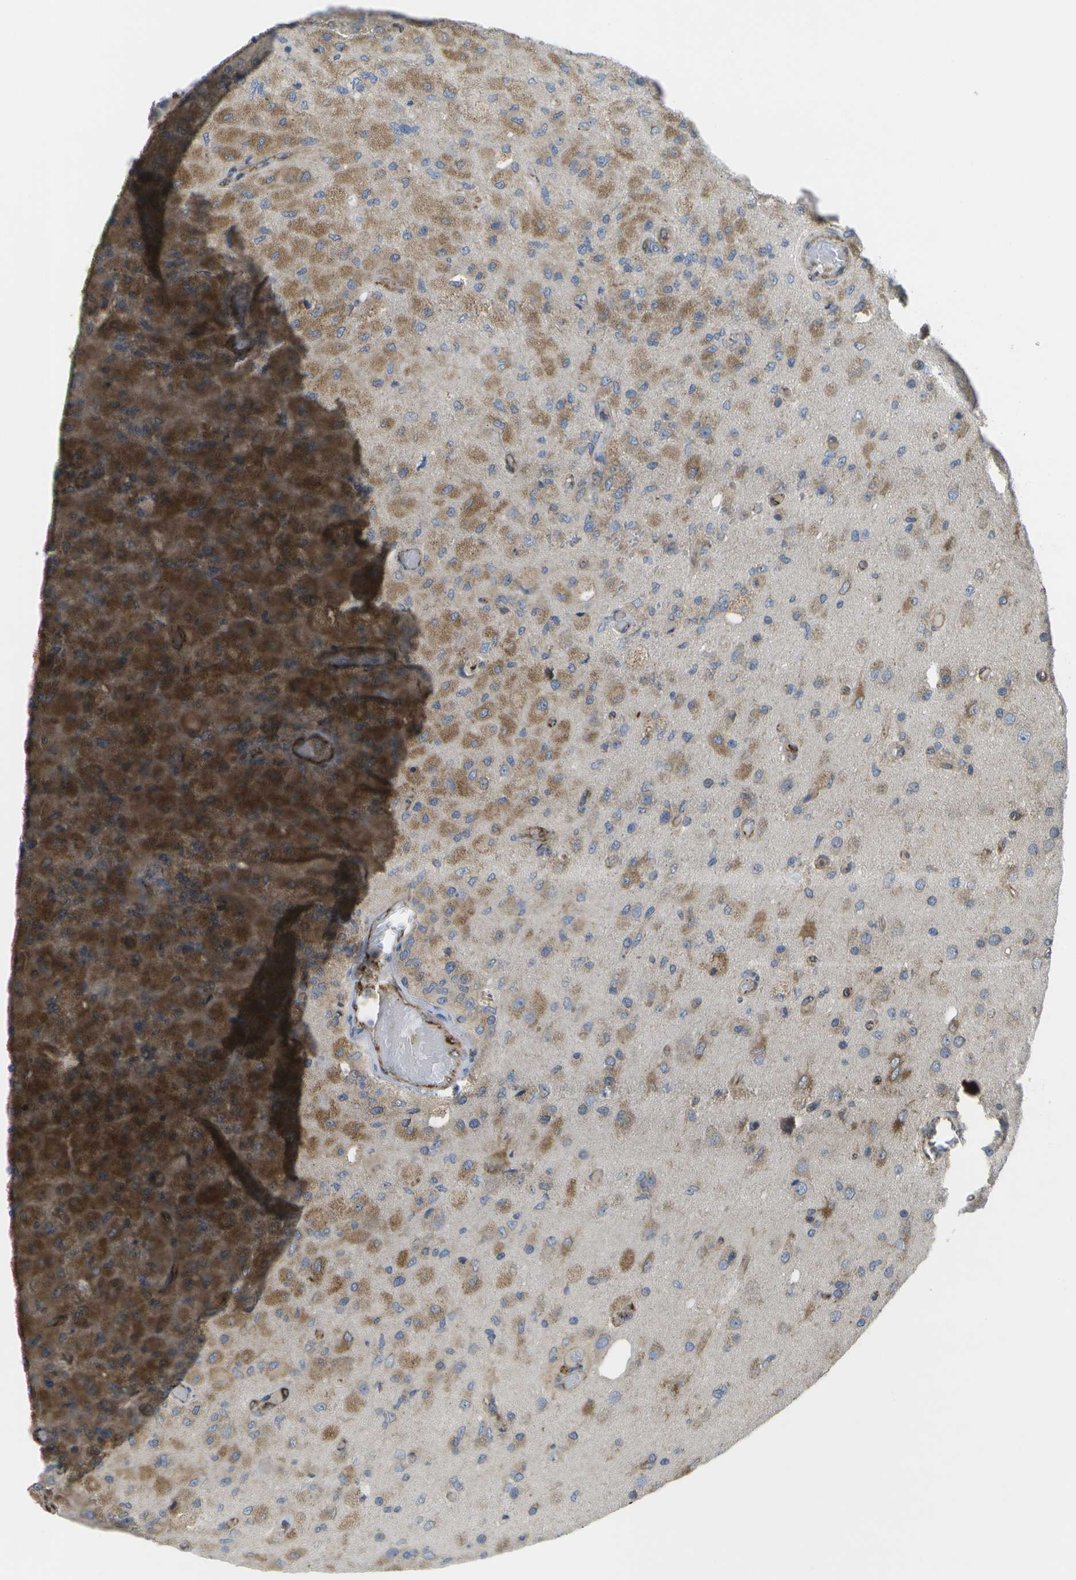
{"staining": {"intensity": "moderate", "quantity": "25%-75%", "location": "cytoplasmic/membranous"}, "tissue": "glioma", "cell_type": "Tumor cells", "image_type": "cancer", "snomed": [{"axis": "morphology", "description": "Normal tissue, NOS"}, {"axis": "morphology", "description": "Glioma, malignant, High grade"}, {"axis": "topography", "description": "Cerebral cortex"}], "caption": "Immunohistochemistry staining of high-grade glioma (malignant), which reveals medium levels of moderate cytoplasmic/membranous expression in approximately 25%-75% of tumor cells indicating moderate cytoplasmic/membranous protein positivity. The staining was performed using DAB (brown) for protein detection and nuclei were counterstained in hematoxylin (blue).", "gene": "DPM3", "patient": {"sex": "male", "age": 77}}